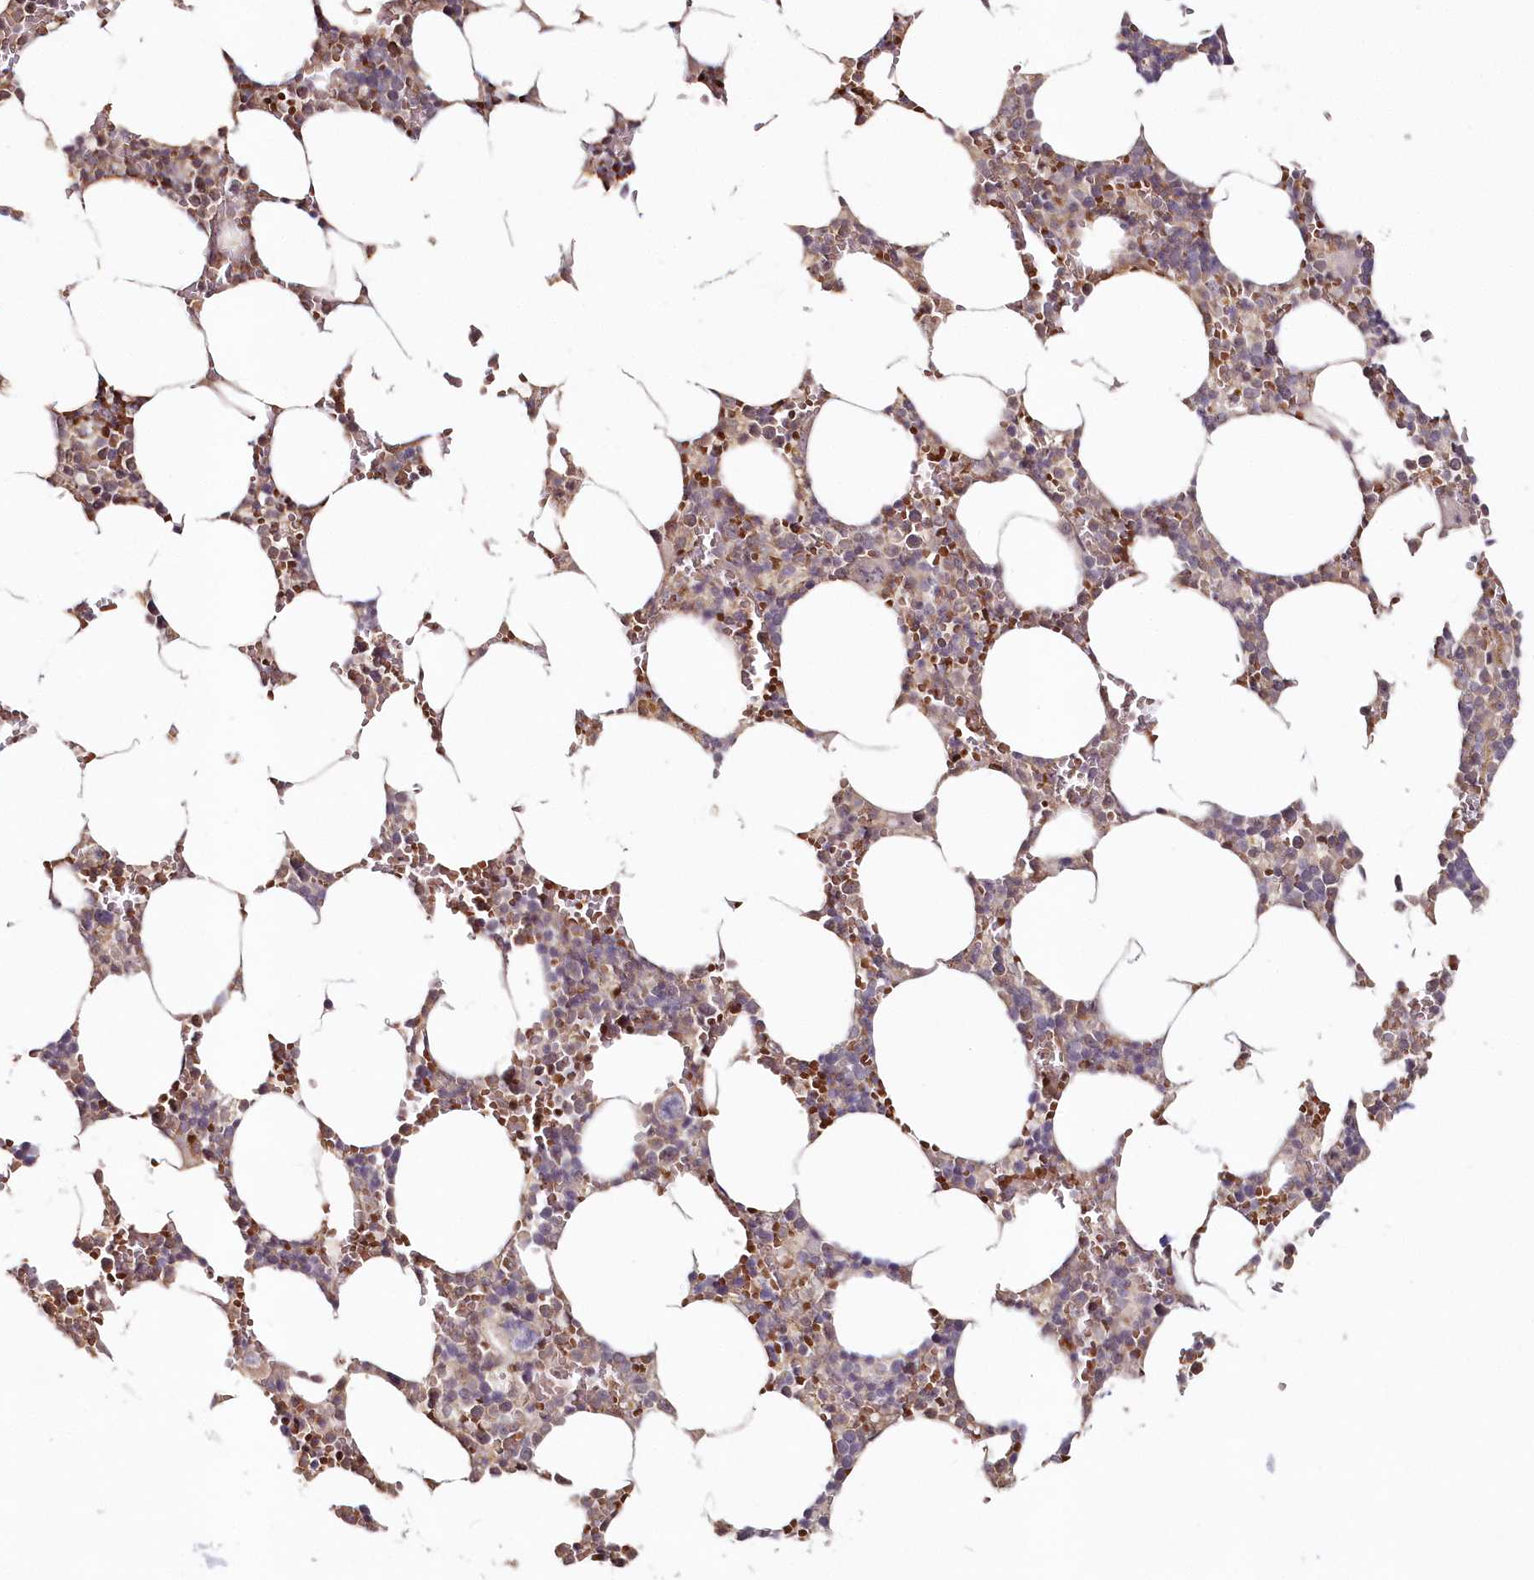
{"staining": {"intensity": "moderate", "quantity": "<25%", "location": "cytoplasmic/membranous"}, "tissue": "bone marrow", "cell_type": "Hematopoietic cells", "image_type": "normal", "snomed": [{"axis": "morphology", "description": "Normal tissue, NOS"}, {"axis": "topography", "description": "Bone marrow"}], "caption": "Protein staining demonstrates moderate cytoplasmic/membranous staining in about <25% of hematopoietic cells in normal bone marrow.", "gene": "HYCC2", "patient": {"sex": "male", "age": 70}}